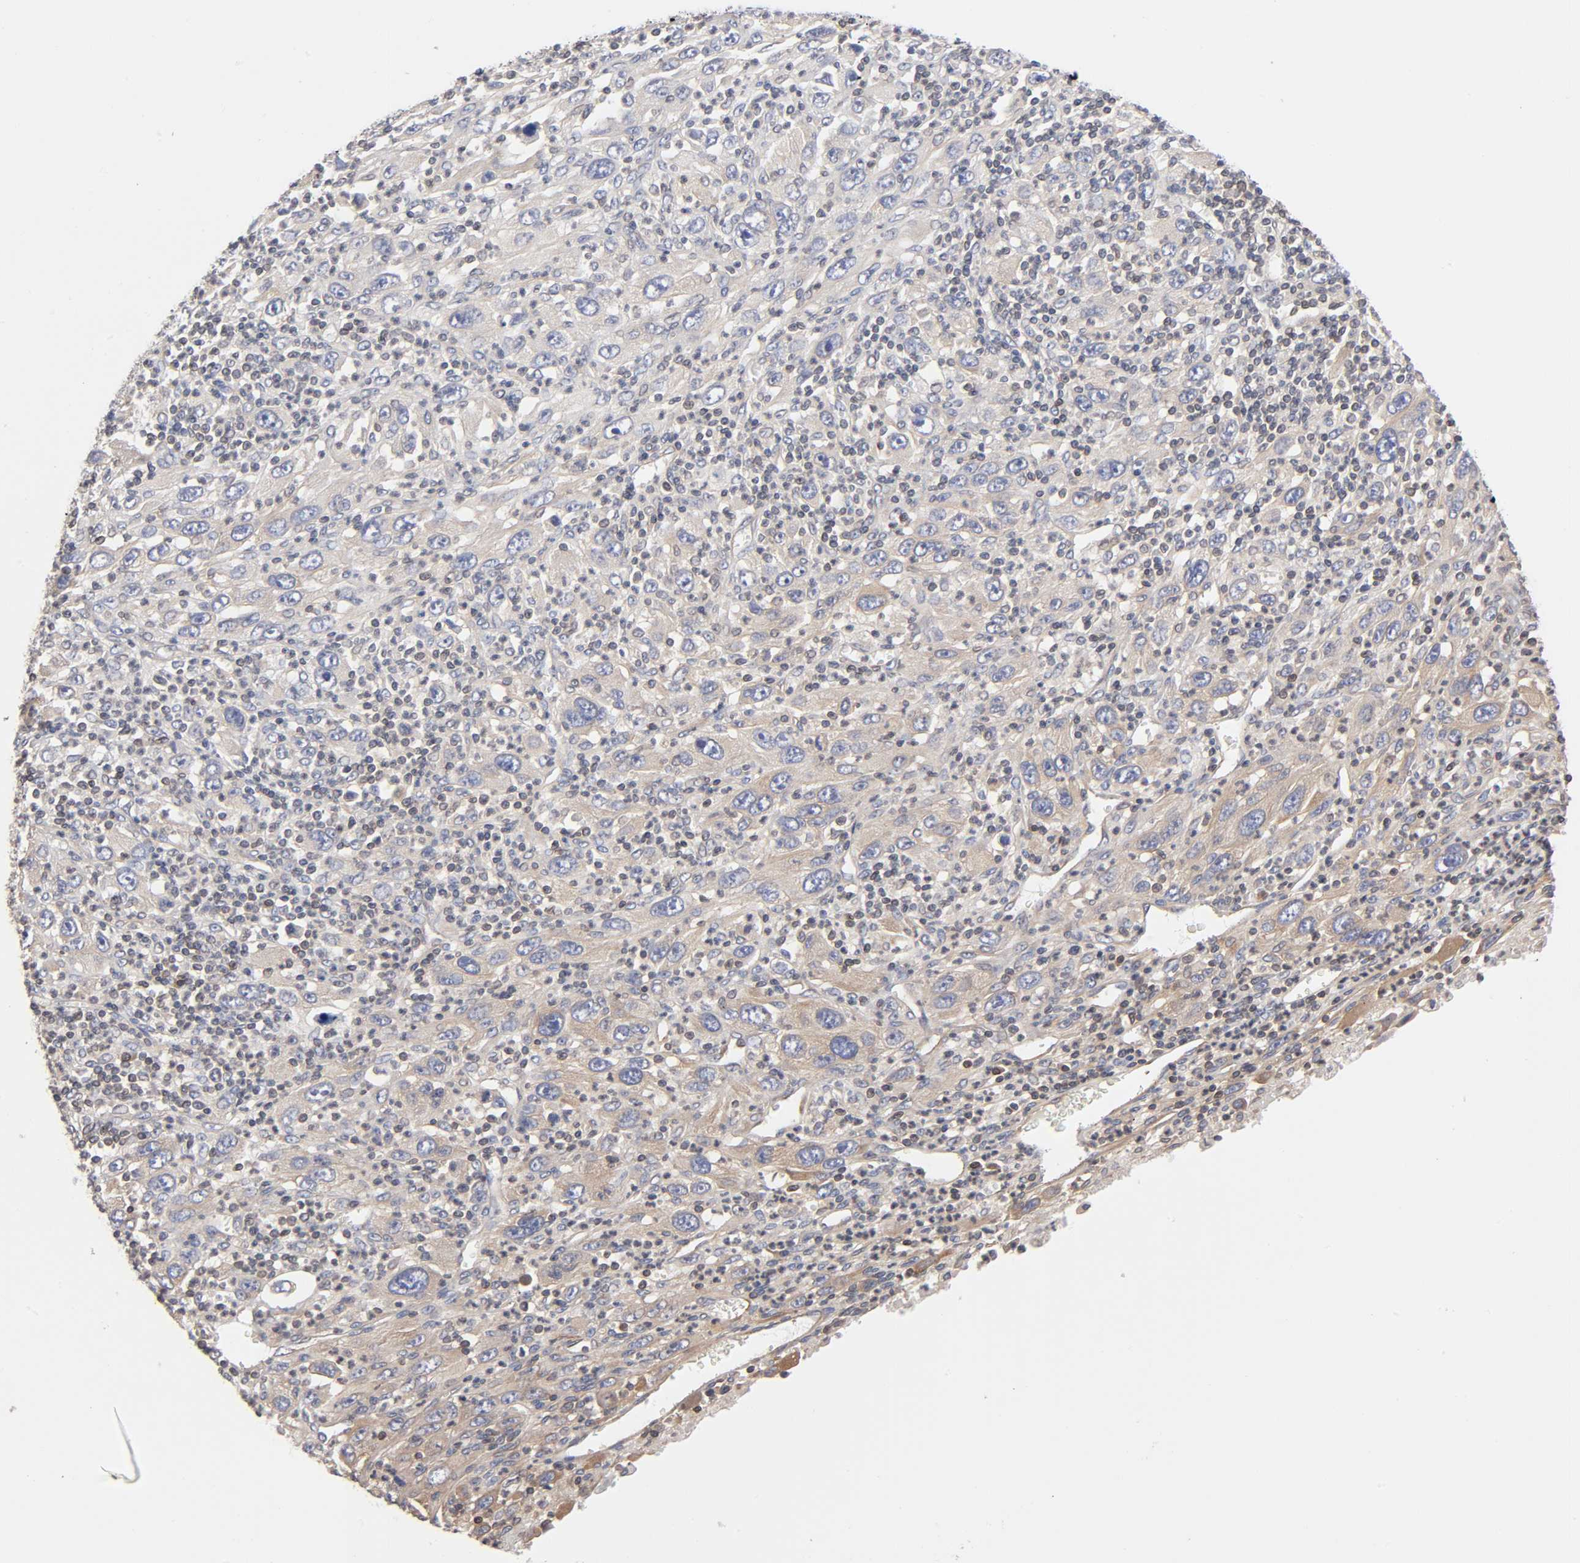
{"staining": {"intensity": "weak", "quantity": "25%-75%", "location": "cytoplasmic/membranous"}, "tissue": "melanoma", "cell_type": "Tumor cells", "image_type": "cancer", "snomed": [{"axis": "morphology", "description": "Malignant melanoma, Metastatic site"}, {"axis": "topography", "description": "Skin"}], "caption": "Protein staining reveals weak cytoplasmic/membranous staining in approximately 25%-75% of tumor cells in malignant melanoma (metastatic site). The protein of interest is shown in brown color, while the nuclei are stained blue.", "gene": "STRN3", "patient": {"sex": "female", "age": 56}}